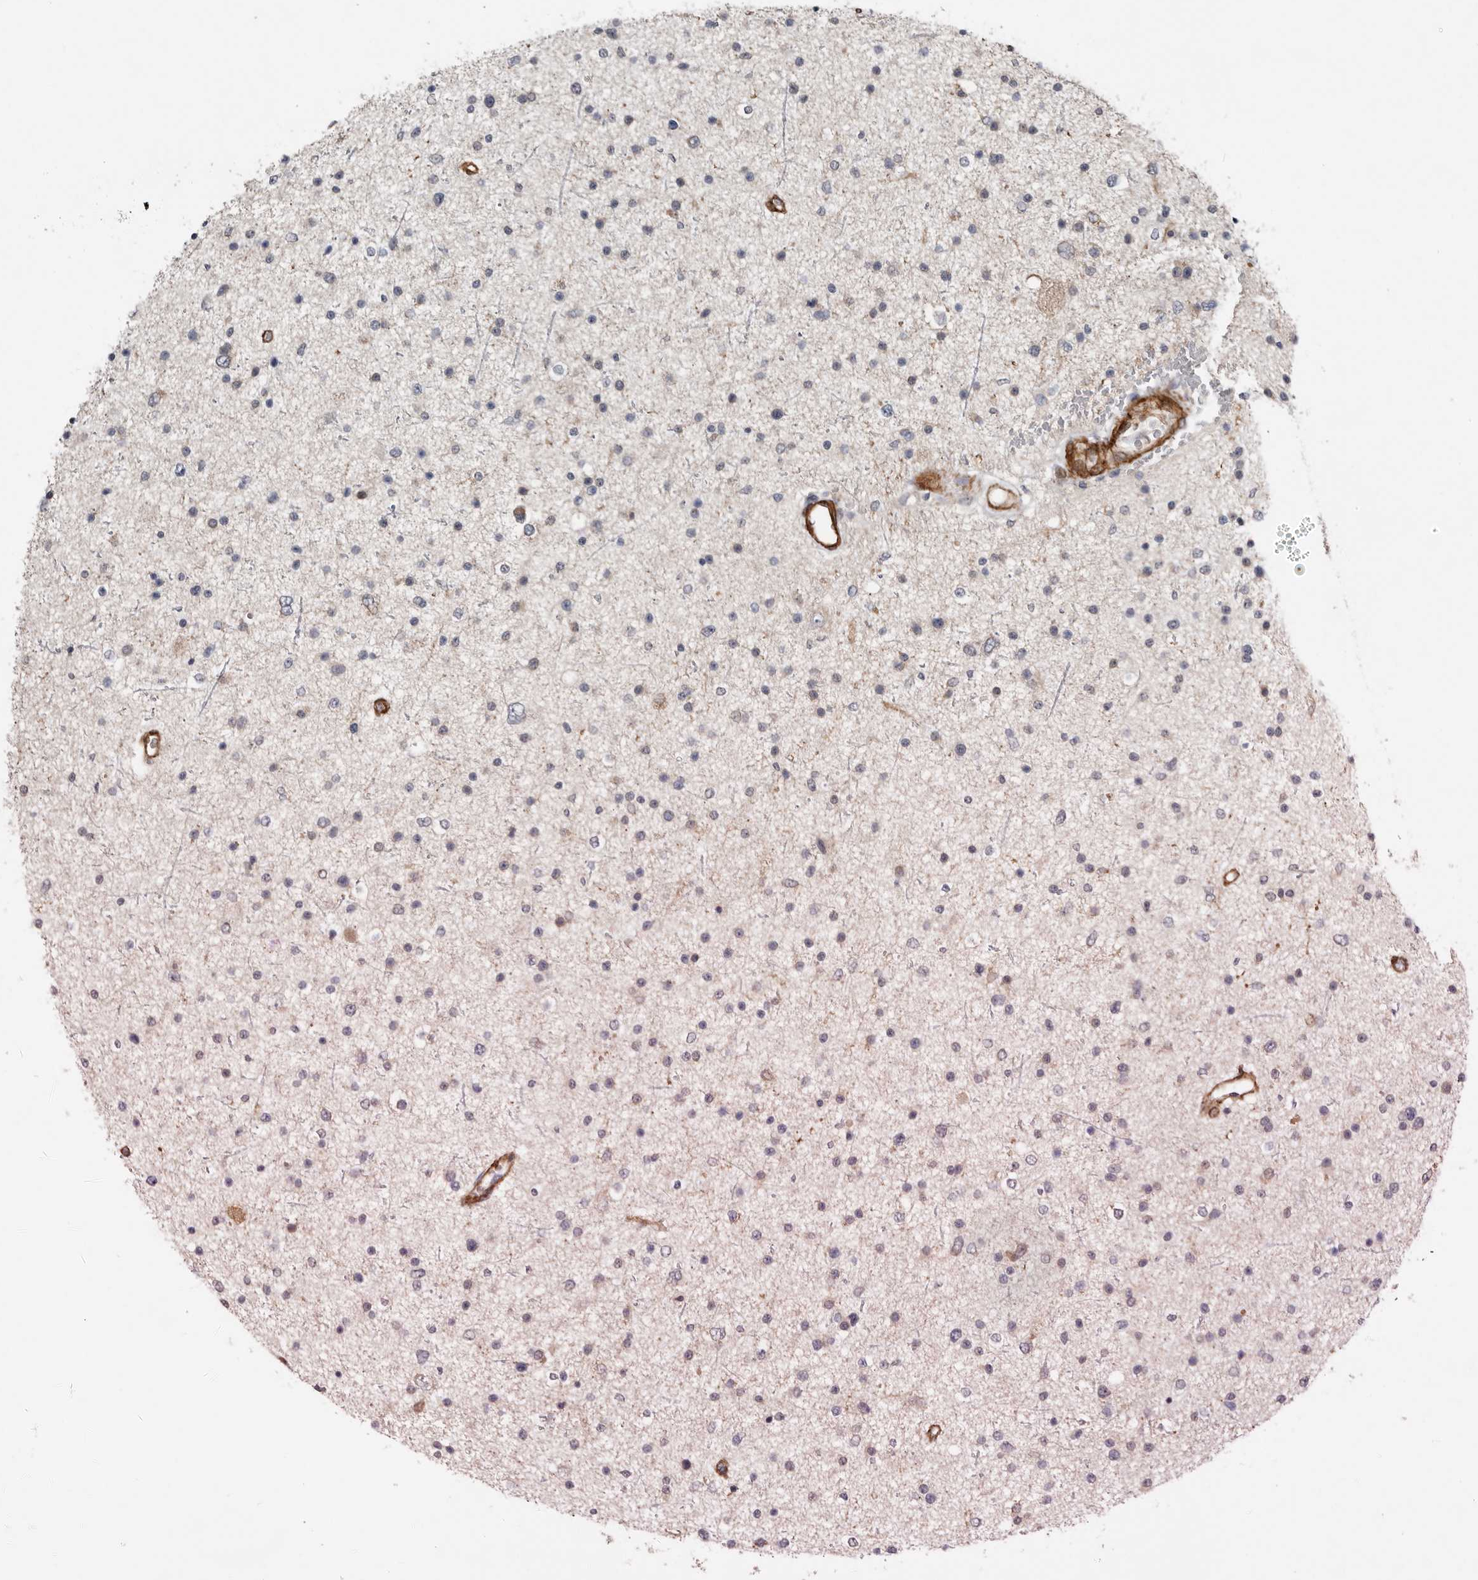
{"staining": {"intensity": "negative", "quantity": "none", "location": "none"}, "tissue": "glioma", "cell_type": "Tumor cells", "image_type": "cancer", "snomed": [{"axis": "morphology", "description": "Glioma, malignant, Low grade"}, {"axis": "topography", "description": "Brain"}], "caption": "This photomicrograph is of glioma stained with IHC to label a protein in brown with the nuclei are counter-stained blue. There is no expression in tumor cells.", "gene": "RANBP17", "patient": {"sex": "female", "age": 37}}